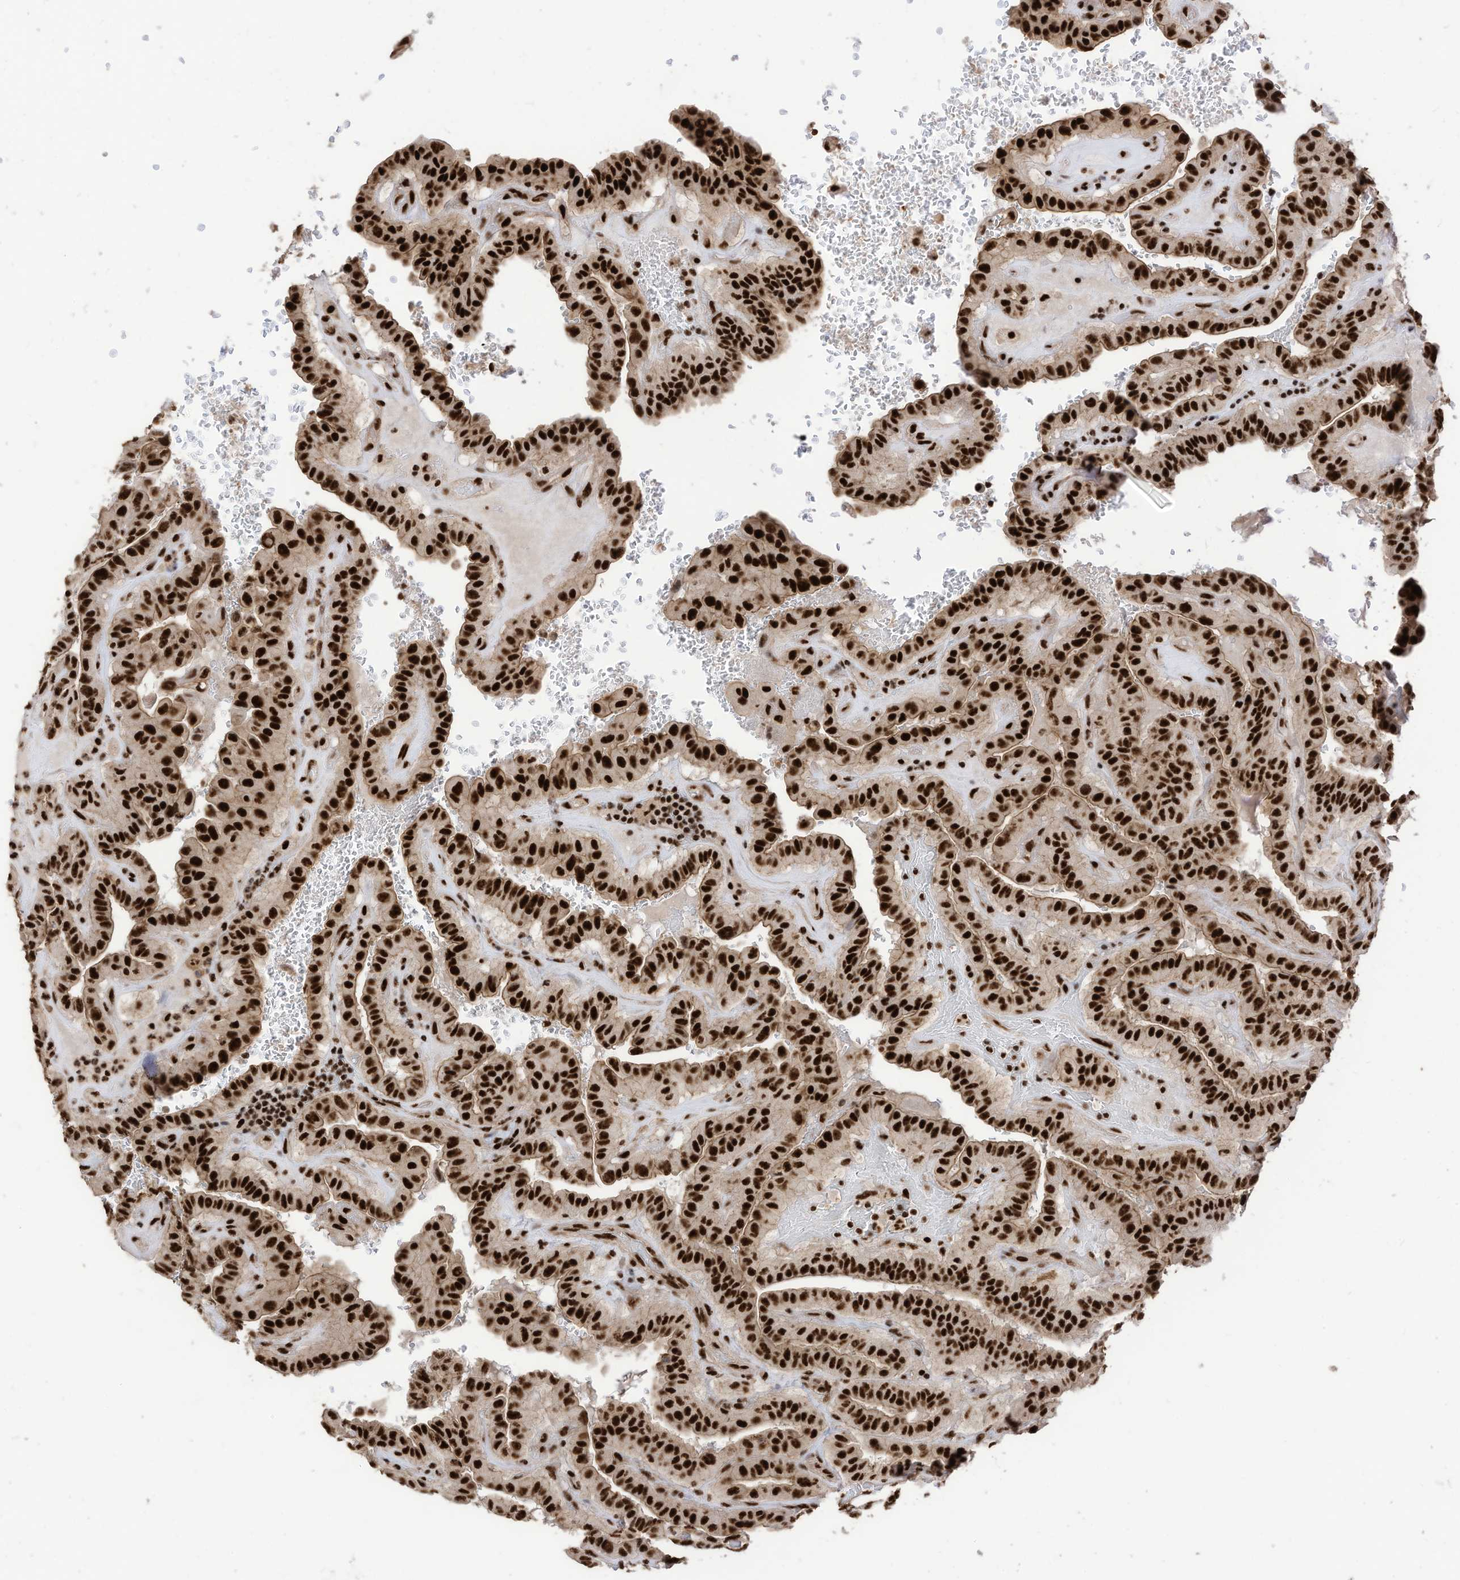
{"staining": {"intensity": "strong", "quantity": ">75%", "location": "nuclear"}, "tissue": "thyroid cancer", "cell_type": "Tumor cells", "image_type": "cancer", "snomed": [{"axis": "morphology", "description": "Papillary adenocarcinoma, NOS"}, {"axis": "topography", "description": "Thyroid gland"}], "caption": "Thyroid cancer stained with a brown dye shows strong nuclear positive positivity in about >75% of tumor cells.", "gene": "SF3A3", "patient": {"sex": "male", "age": 77}}